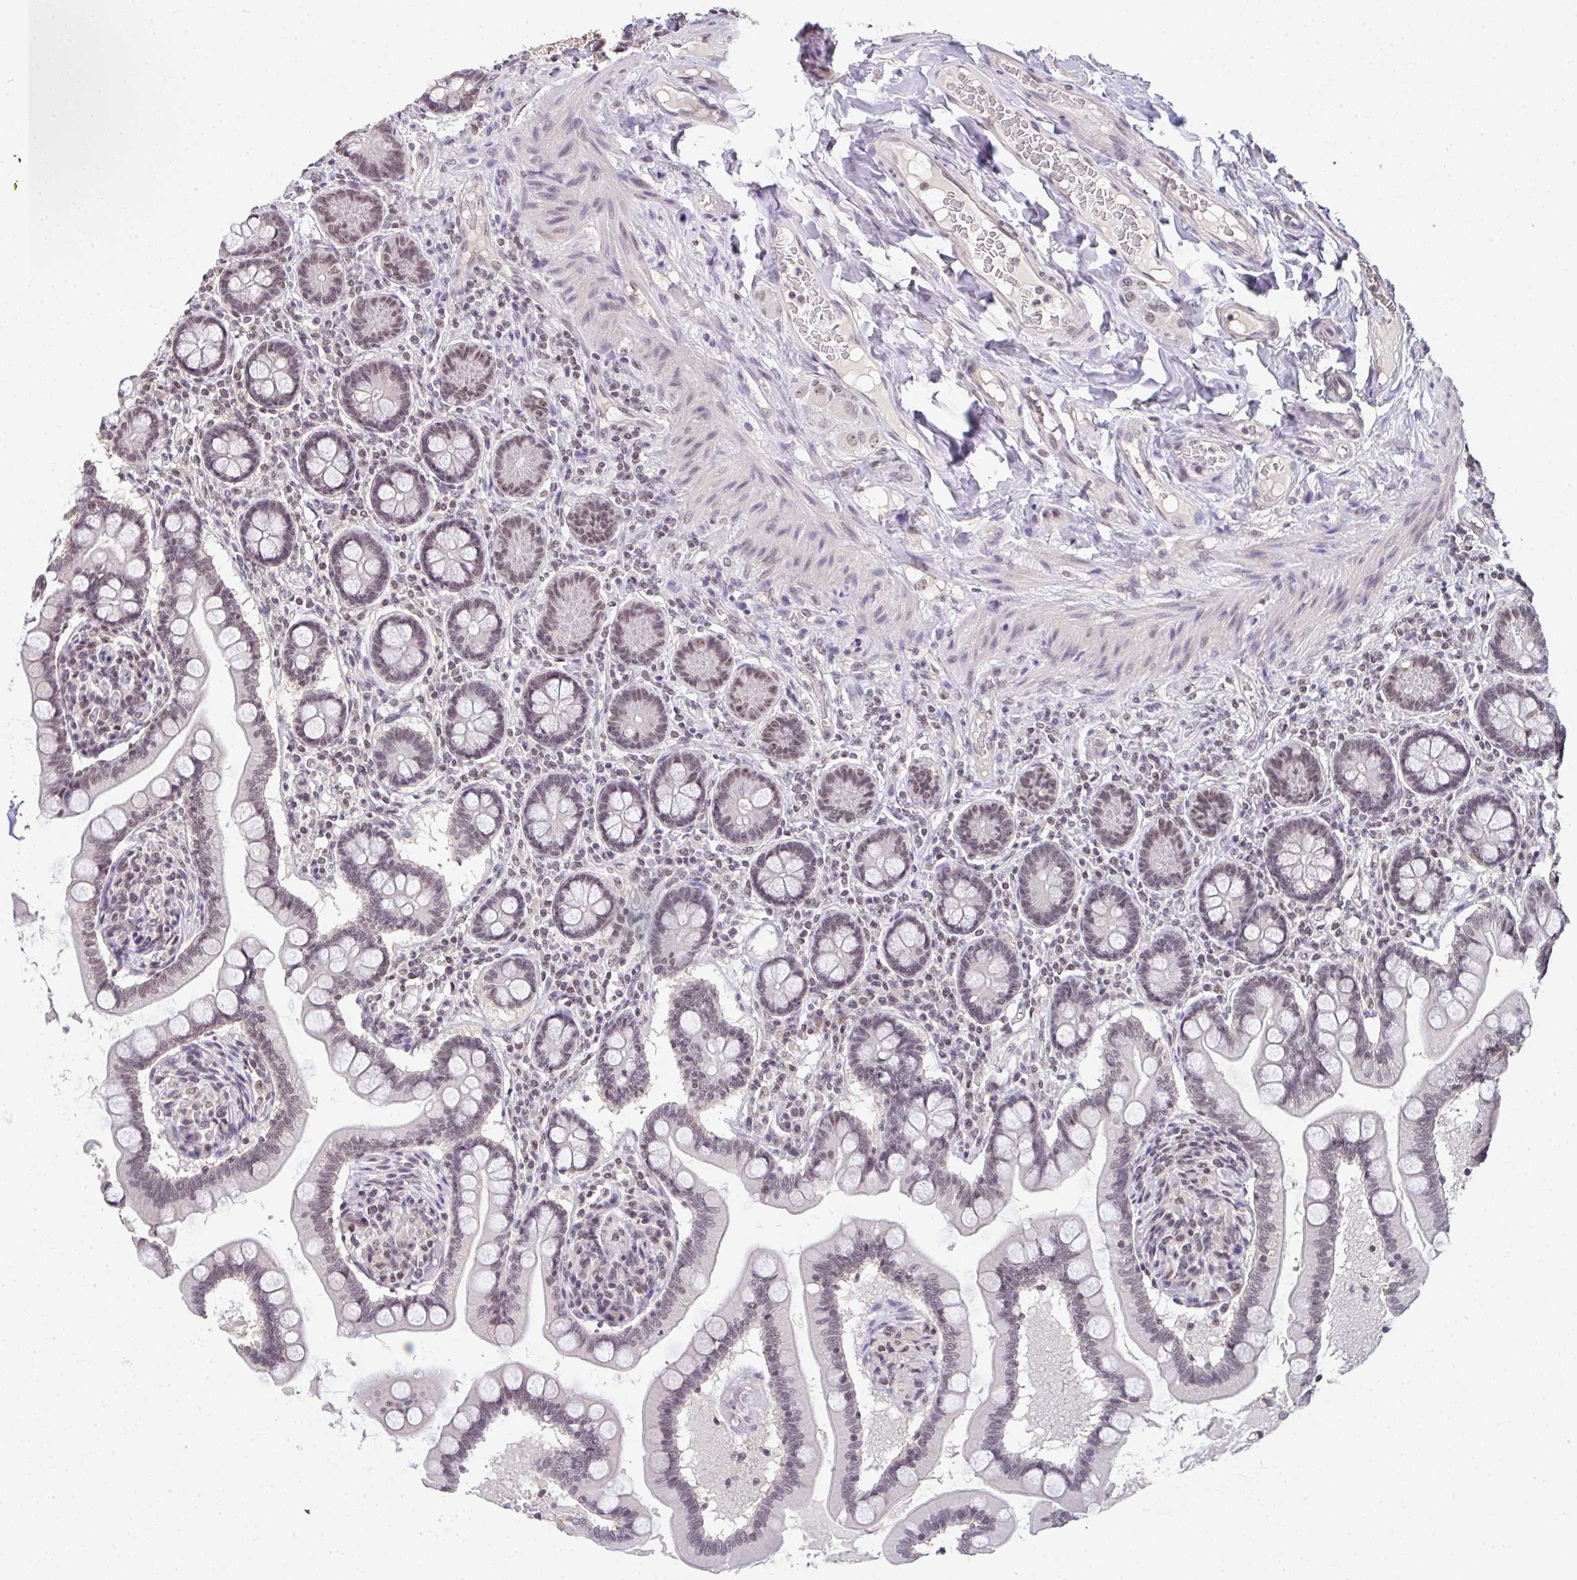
{"staining": {"intensity": "moderate", "quantity": ">75%", "location": "nuclear"}, "tissue": "small intestine", "cell_type": "Glandular cells", "image_type": "normal", "snomed": [{"axis": "morphology", "description": "Normal tissue, NOS"}, {"axis": "topography", "description": "Small intestine"}], "caption": "Glandular cells exhibit moderate nuclear expression in about >75% of cells in normal small intestine.", "gene": "DKC1", "patient": {"sex": "female", "age": 64}}